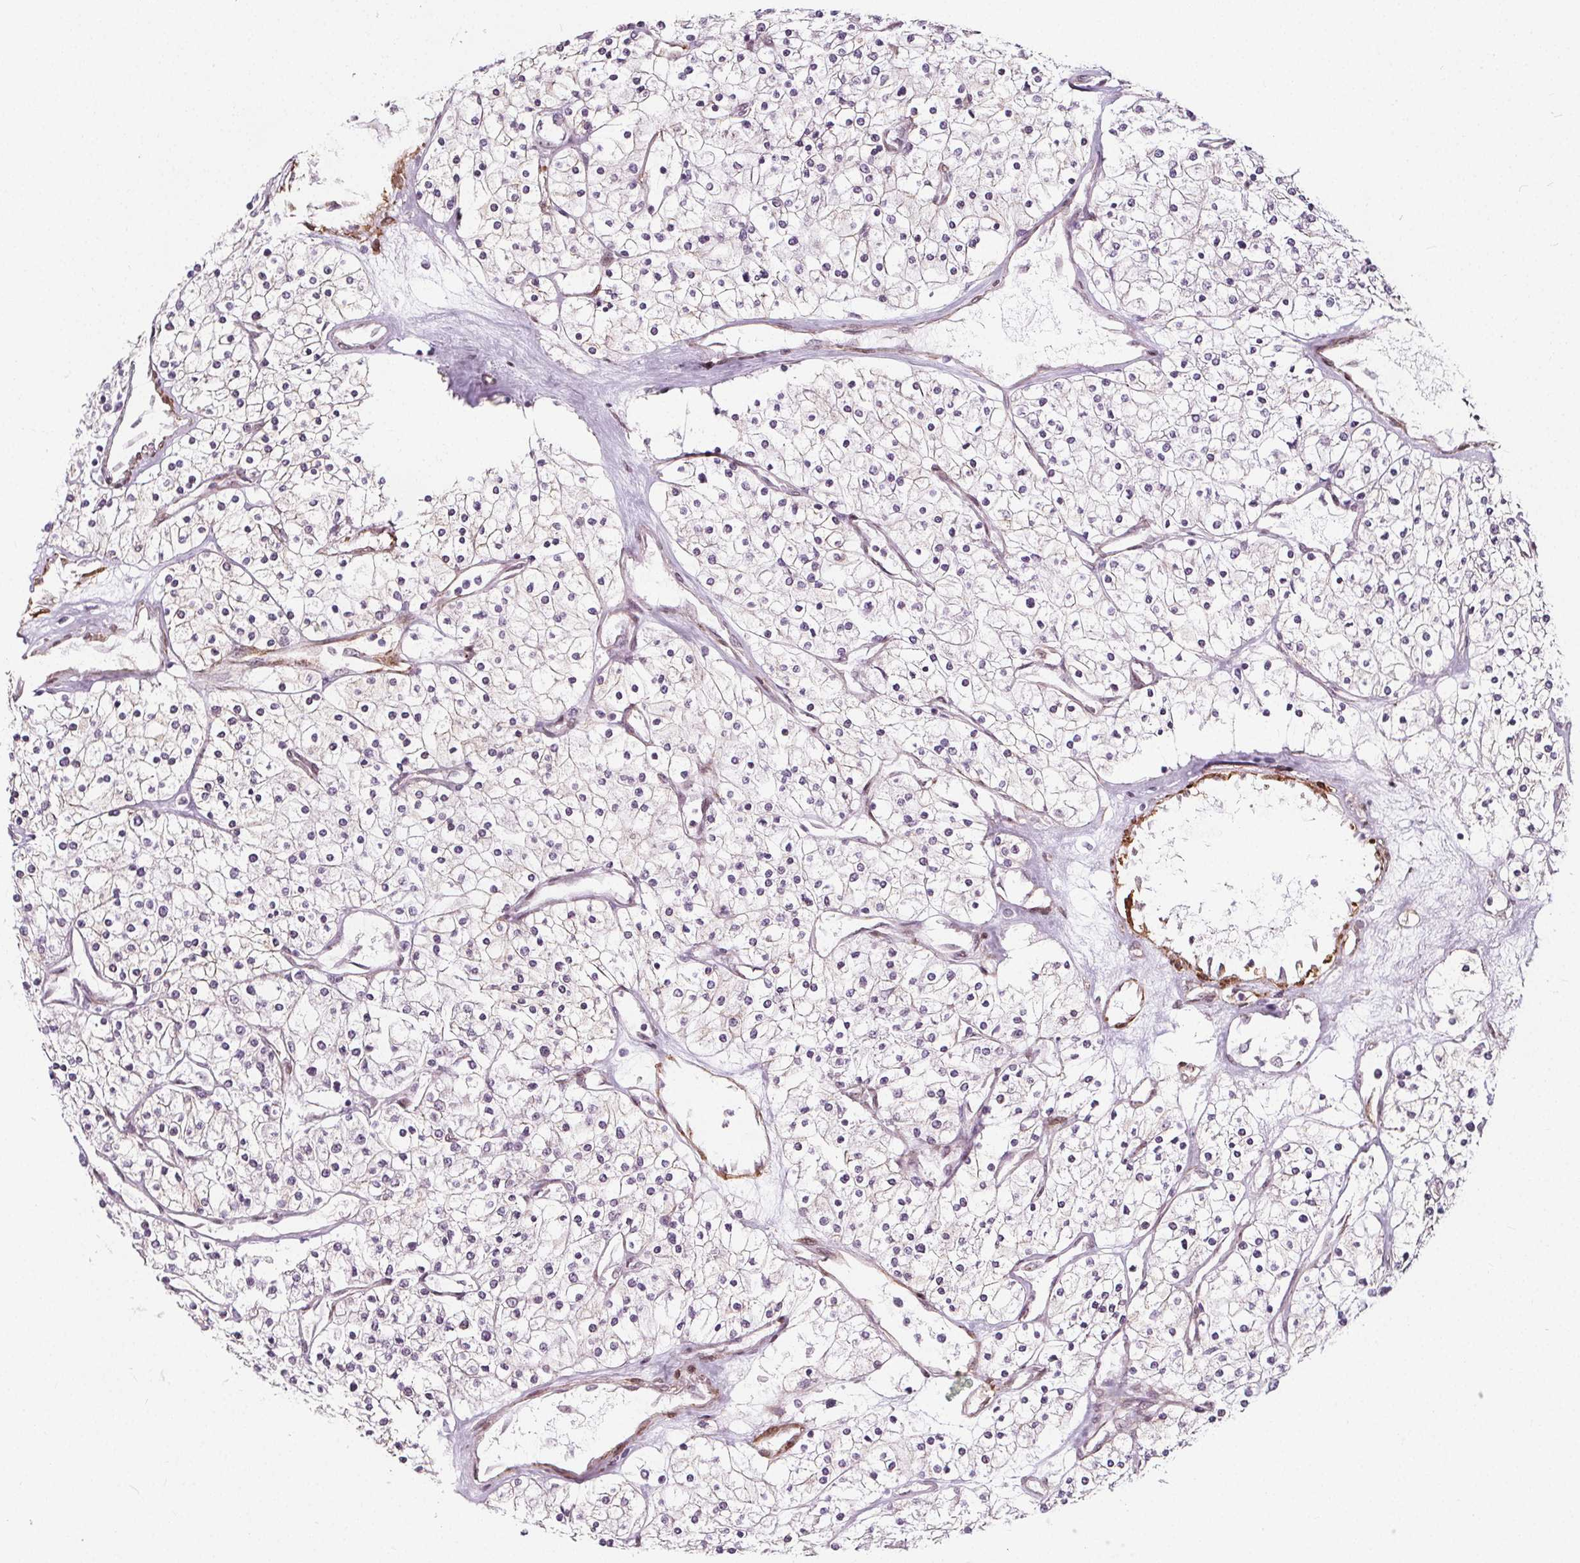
{"staining": {"intensity": "negative", "quantity": "none", "location": "none"}, "tissue": "renal cancer", "cell_type": "Tumor cells", "image_type": "cancer", "snomed": [{"axis": "morphology", "description": "Adenocarcinoma, NOS"}, {"axis": "topography", "description": "Kidney"}], "caption": "Photomicrograph shows no significant protein staining in tumor cells of renal cancer.", "gene": "HAS1", "patient": {"sex": "male", "age": 80}}